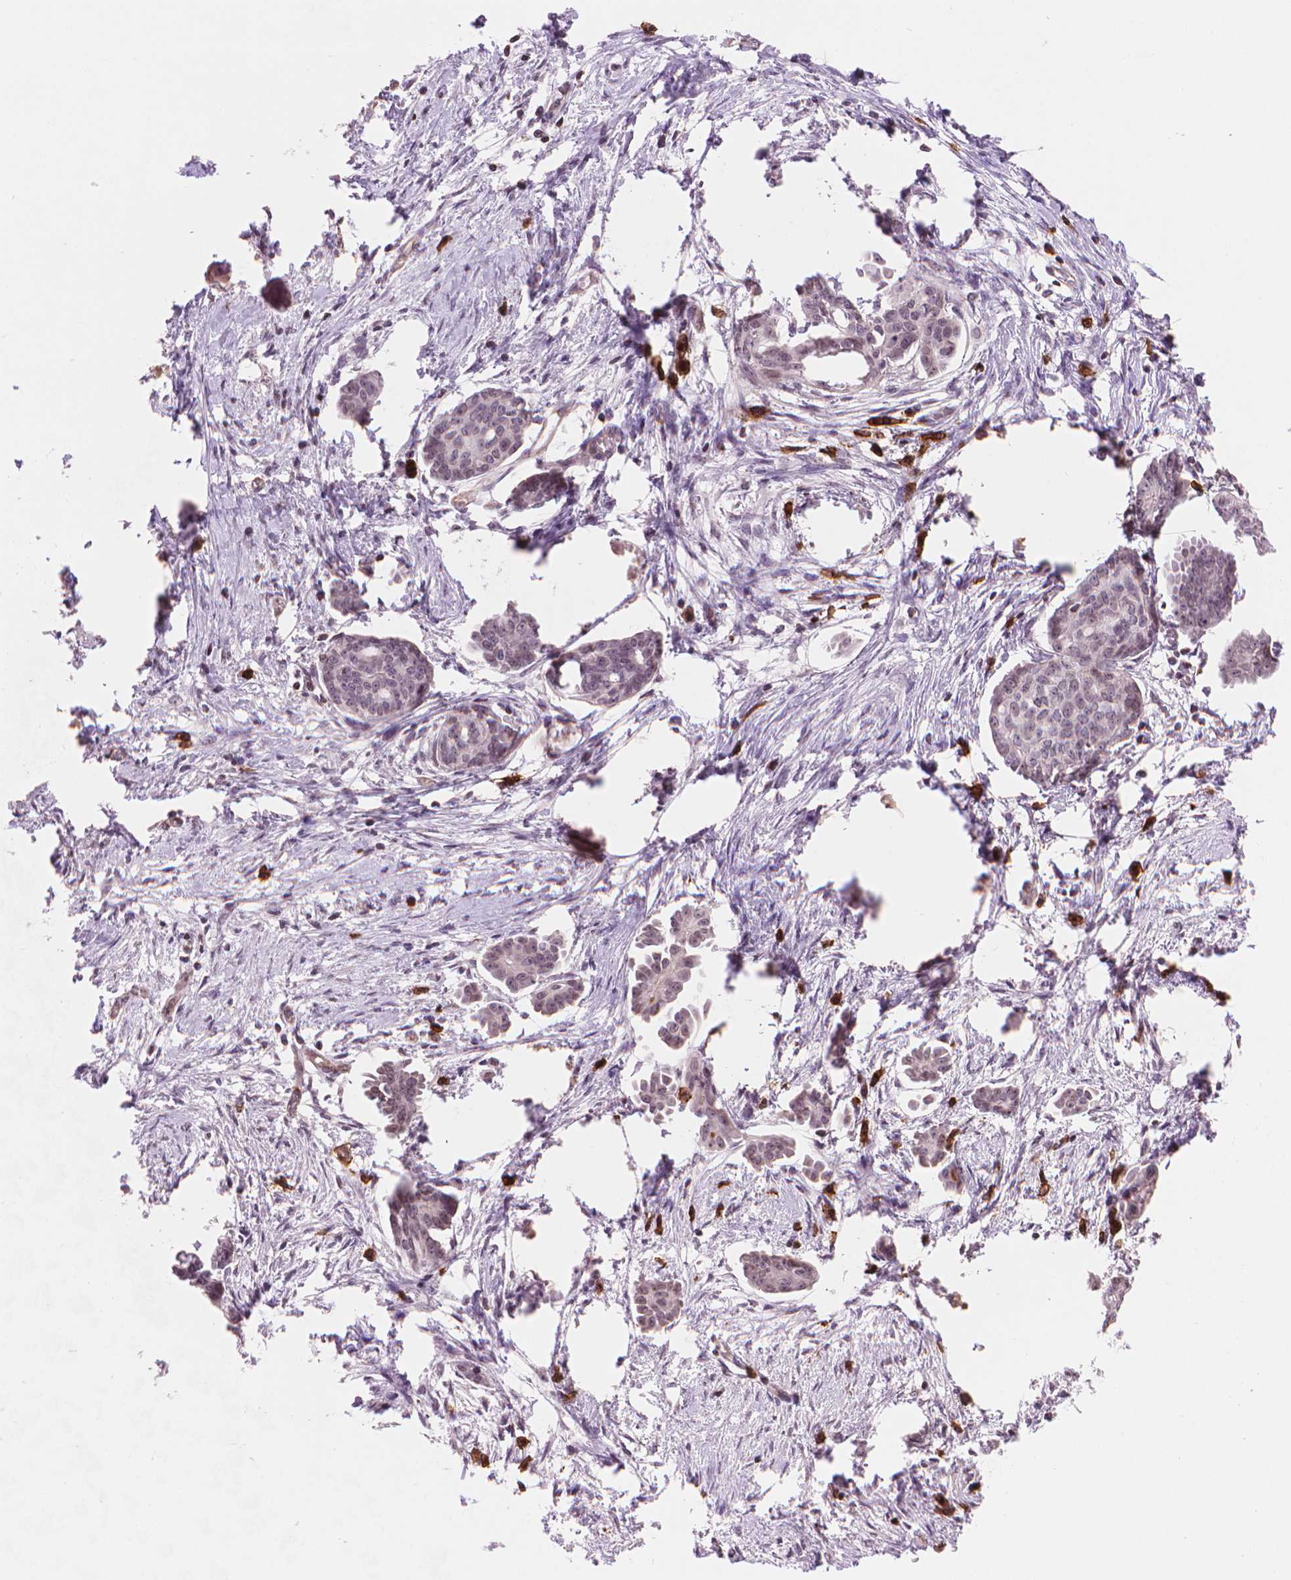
{"staining": {"intensity": "negative", "quantity": "none", "location": "none"}, "tissue": "ovarian cancer", "cell_type": "Tumor cells", "image_type": "cancer", "snomed": [{"axis": "morphology", "description": "Cystadenocarcinoma, serous, NOS"}, {"axis": "topography", "description": "Ovary"}], "caption": "Immunohistochemistry histopathology image of neoplastic tissue: ovarian cancer stained with DAB displays no significant protein staining in tumor cells.", "gene": "TMEM184A", "patient": {"sex": "female", "age": 71}}